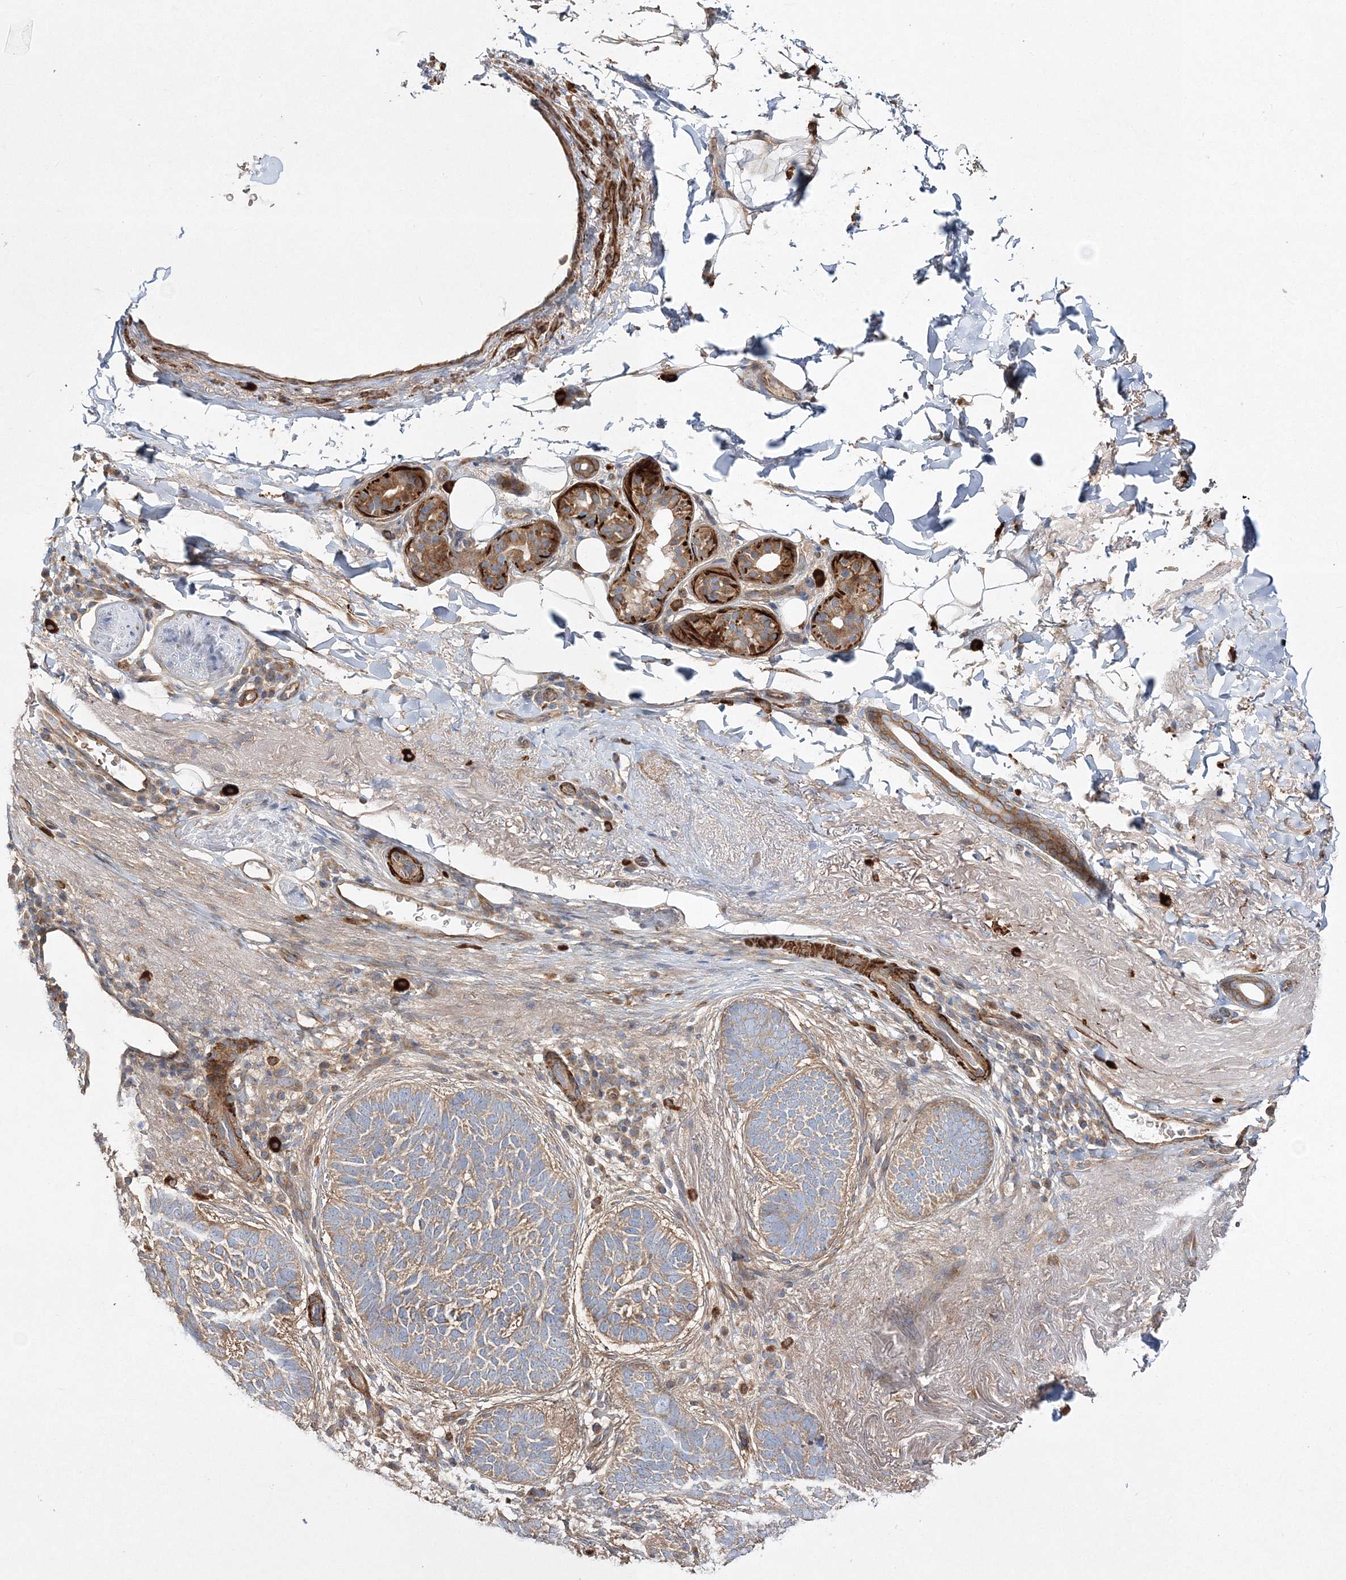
{"staining": {"intensity": "weak", "quantity": ">75%", "location": "cytoplasmic/membranous"}, "tissue": "skin cancer", "cell_type": "Tumor cells", "image_type": "cancer", "snomed": [{"axis": "morphology", "description": "Basal cell carcinoma"}, {"axis": "topography", "description": "Skin"}], "caption": "Skin cancer (basal cell carcinoma) stained for a protein exhibits weak cytoplasmic/membranous positivity in tumor cells.", "gene": "ZSWIM6", "patient": {"sex": "female", "age": 85}}